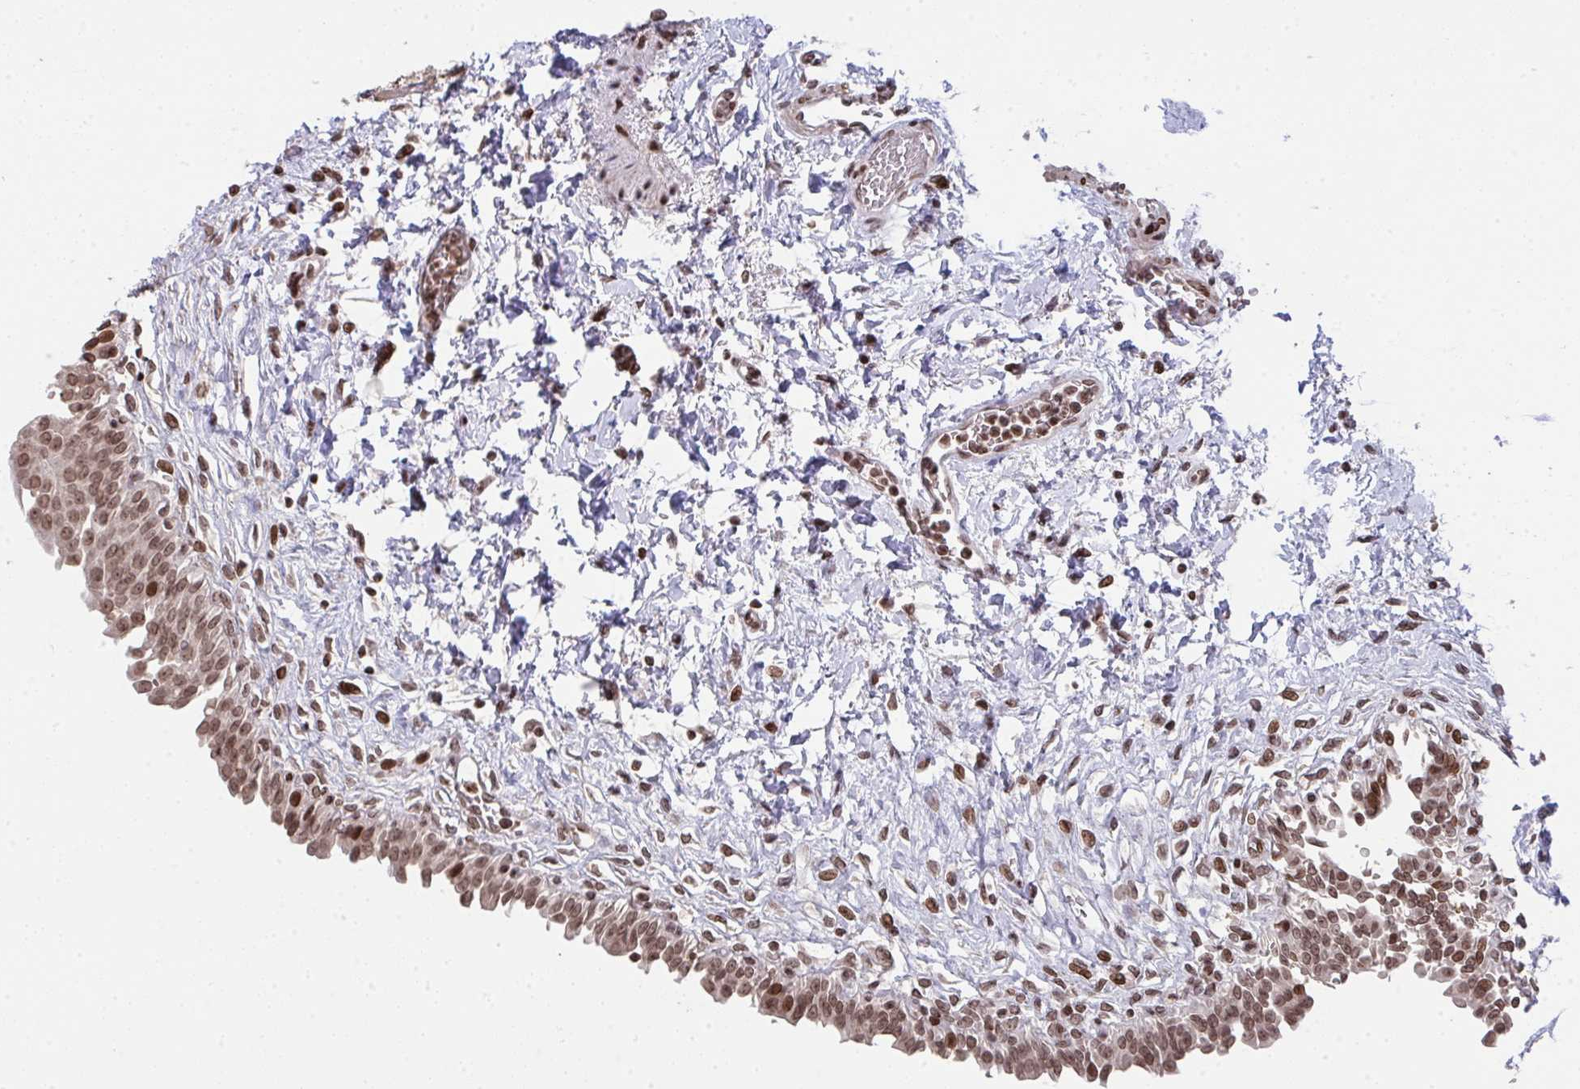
{"staining": {"intensity": "moderate", "quantity": ">75%", "location": "nuclear"}, "tissue": "urinary bladder", "cell_type": "Urothelial cells", "image_type": "normal", "snomed": [{"axis": "morphology", "description": "Normal tissue, NOS"}, {"axis": "topography", "description": "Urinary bladder"}], "caption": "Immunohistochemistry (IHC) micrograph of normal urinary bladder stained for a protein (brown), which reveals medium levels of moderate nuclear staining in approximately >75% of urothelial cells.", "gene": "NIP7", "patient": {"sex": "male", "age": 37}}